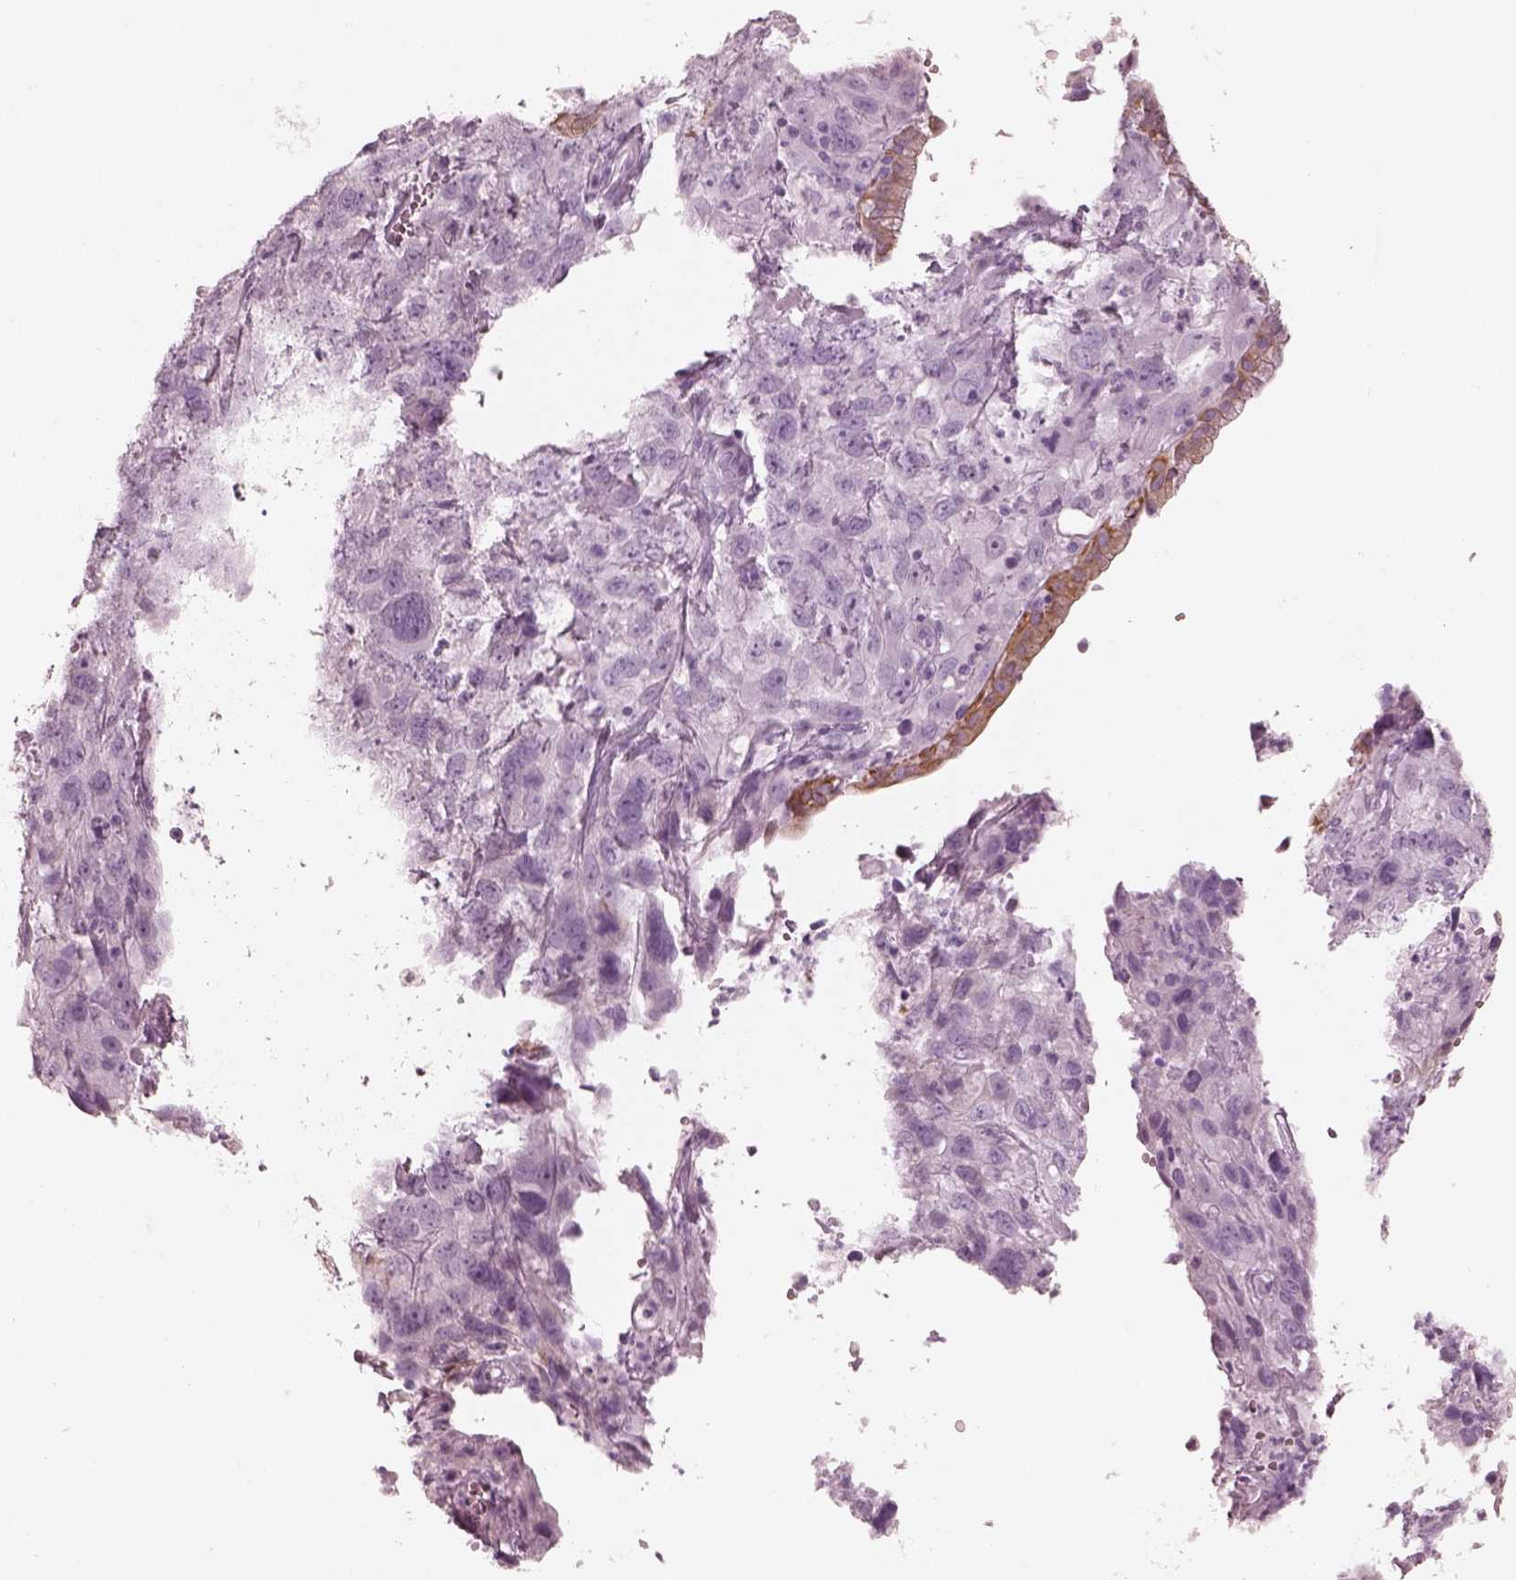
{"staining": {"intensity": "negative", "quantity": "none", "location": "none"}, "tissue": "cervical cancer", "cell_type": "Tumor cells", "image_type": "cancer", "snomed": [{"axis": "morphology", "description": "Squamous cell carcinoma, NOS"}, {"axis": "topography", "description": "Cervix"}], "caption": "IHC of human cervical cancer (squamous cell carcinoma) demonstrates no positivity in tumor cells.", "gene": "PON3", "patient": {"sex": "female", "age": 32}}